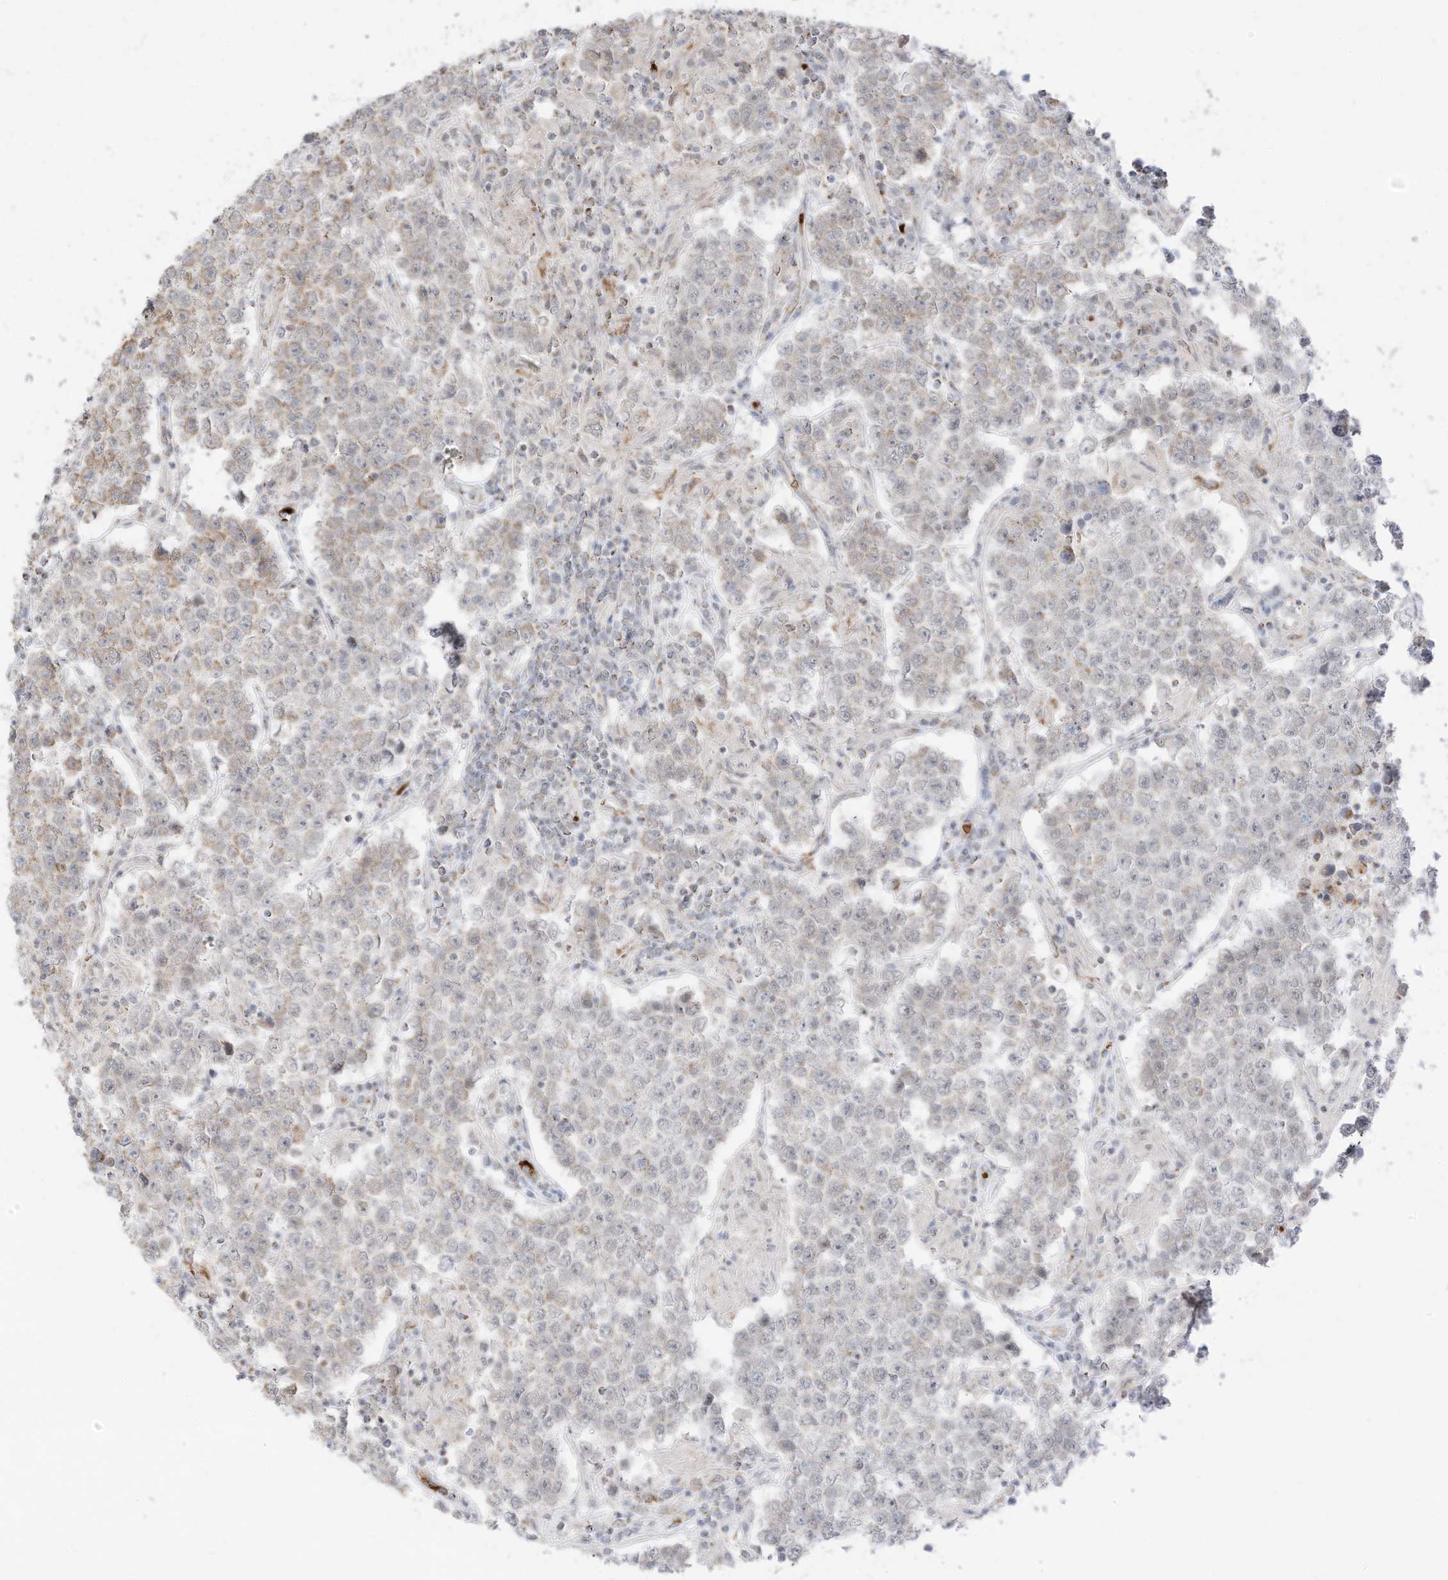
{"staining": {"intensity": "negative", "quantity": "none", "location": "none"}, "tissue": "testis cancer", "cell_type": "Tumor cells", "image_type": "cancer", "snomed": [{"axis": "morphology", "description": "Normal tissue, NOS"}, {"axis": "morphology", "description": "Urothelial carcinoma, High grade"}, {"axis": "morphology", "description": "Seminoma, NOS"}, {"axis": "morphology", "description": "Carcinoma, Embryonal, NOS"}, {"axis": "topography", "description": "Urinary bladder"}, {"axis": "topography", "description": "Testis"}], "caption": "Seminoma (testis) was stained to show a protein in brown. There is no significant expression in tumor cells.", "gene": "MTUS2", "patient": {"sex": "male", "age": 41}}